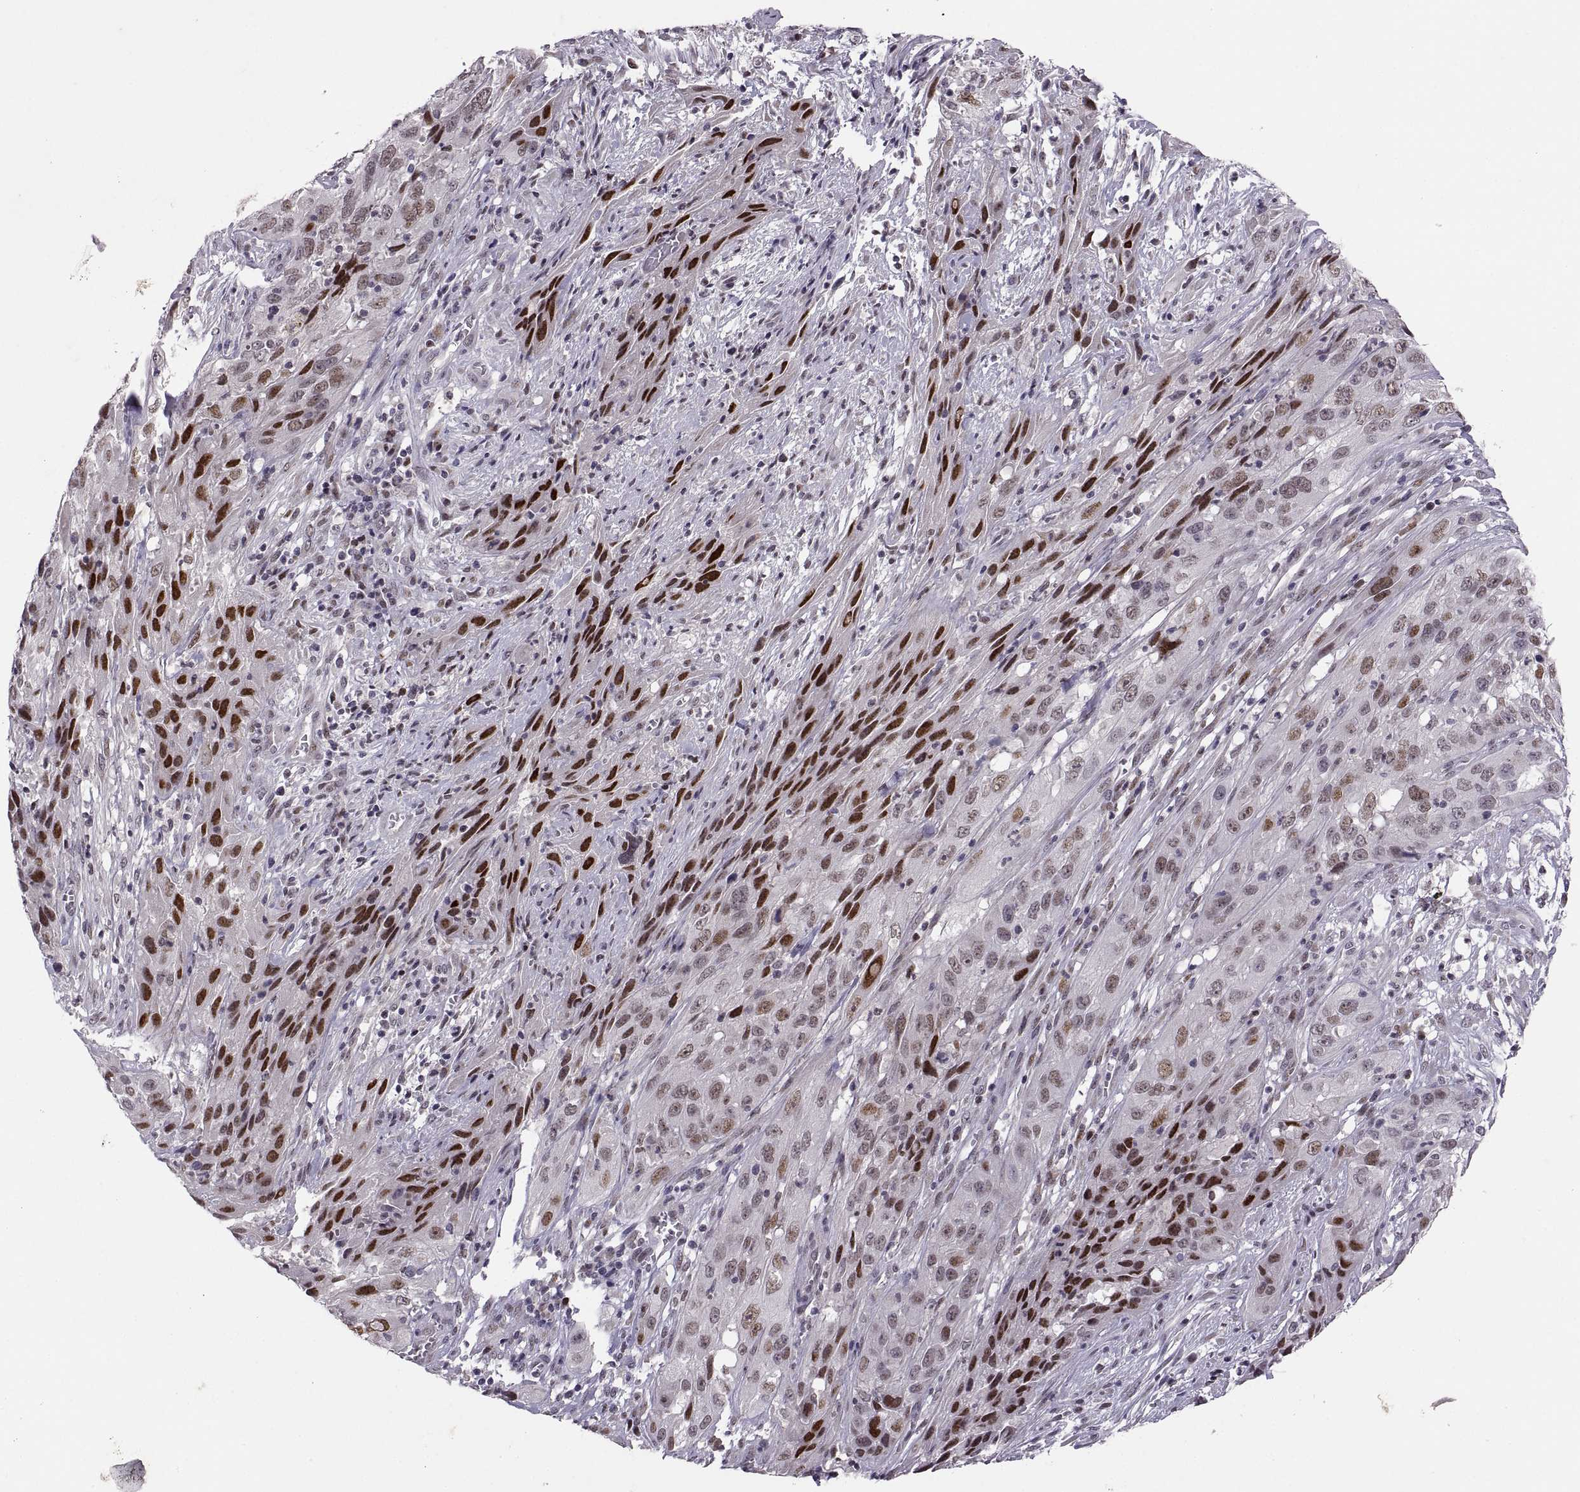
{"staining": {"intensity": "strong", "quantity": ">75%", "location": "nuclear"}, "tissue": "cervical cancer", "cell_type": "Tumor cells", "image_type": "cancer", "snomed": [{"axis": "morphology", "description": "Squamous cell carcinoma, NOS"}, {"axis": "topography", "description": "Cervix"}], "caption": "Cervical cancer was stained to show a protein in brown. There is high levels of strong nuclear positivity in approximately >75% of tumor cells. (DAB (3,3'-diaminobenzidine) = brown stain, brightfield microscopy at high magnification).", "gene": "SNAI1", "patient": {"sex": "female", "age": 32}}